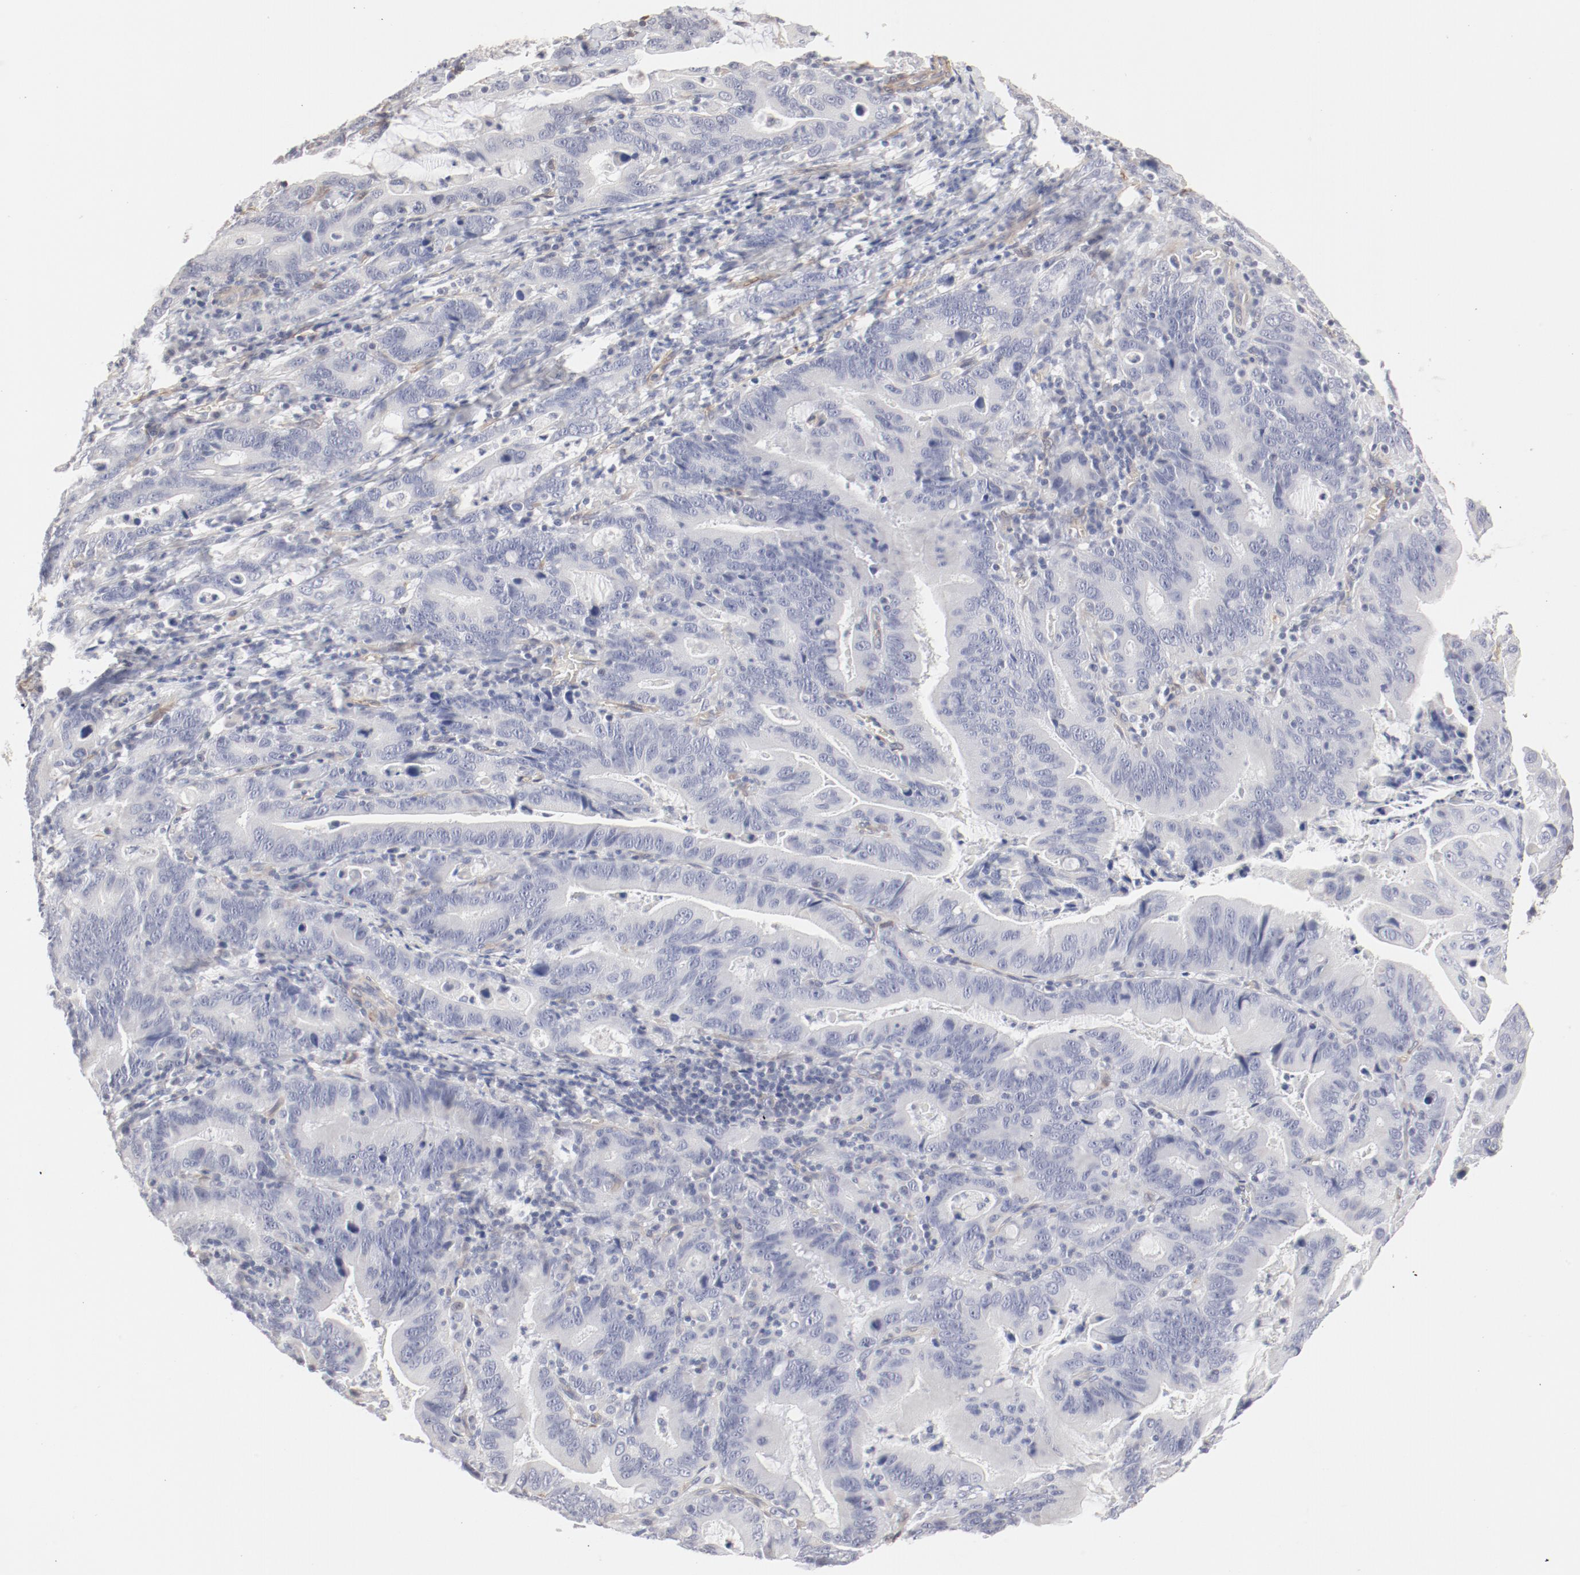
{"staining": {"intensity": "negative", "quantity": "none", "location": "none"}, "tissue": "stomach cancer", "cell_type": "Tumor cells", "image_type": "cancer", "snomed": [{"axis": "morphology", "description": "Adenocarcinoma, NOS"}, {"axis": "topography", "description": "Stomach, upper"}], "caption": "DAB (3,3'-diaminobenzidine) immunohistochemical staining of human stomach cancer (adenocarcinoma) shows no significant positivity in tumor cells.", "gene": "MAGED4", "patient": {"sex": "male", "age": 63}}